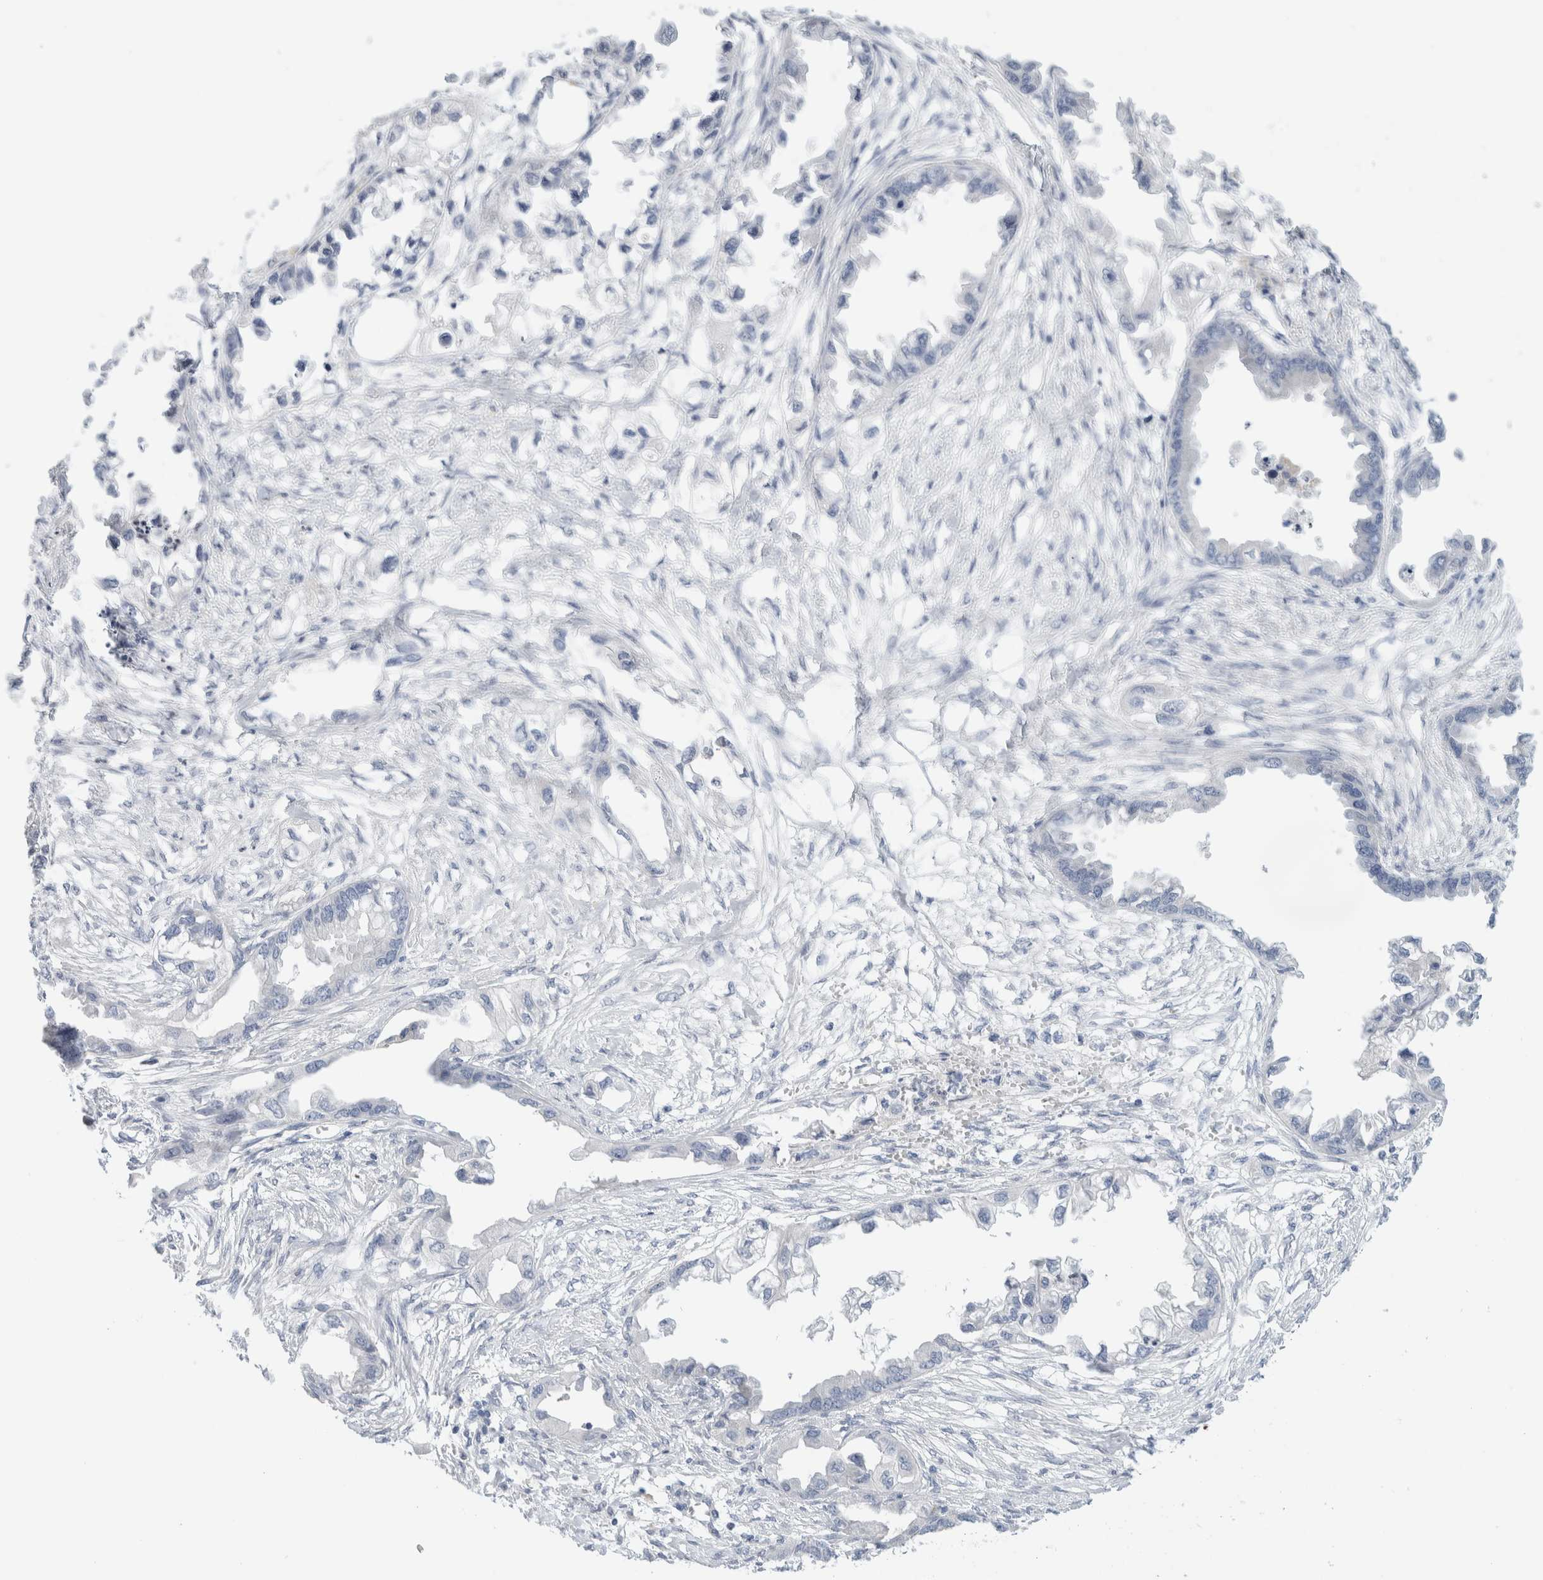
{"staining": {"intensity": "negative", "quantity": "none", "location": "none"}, "tissue": "endometrial cancer", "cell_type": "Tumor cells", "image_type": "cancer", "snomed": [{"axis": "morphology", "description": "Adenocarcinoma, NOS"}, {"axis": "morphology", "description": "Adenocarcinoma, metastatic, NOS"}, {"axis": "topography", "description": "Adipose tissue"}, {"axis": "topography", "description": "Endometrium"}], "caption": "This is an immunohistochemistry (IHC) histopathology image of endometrial metastatic adenocarcinoma. There is no positivity in tumor cells.", "gene": "ADAM30", "patient": {"sex": "female", "age": 67}}